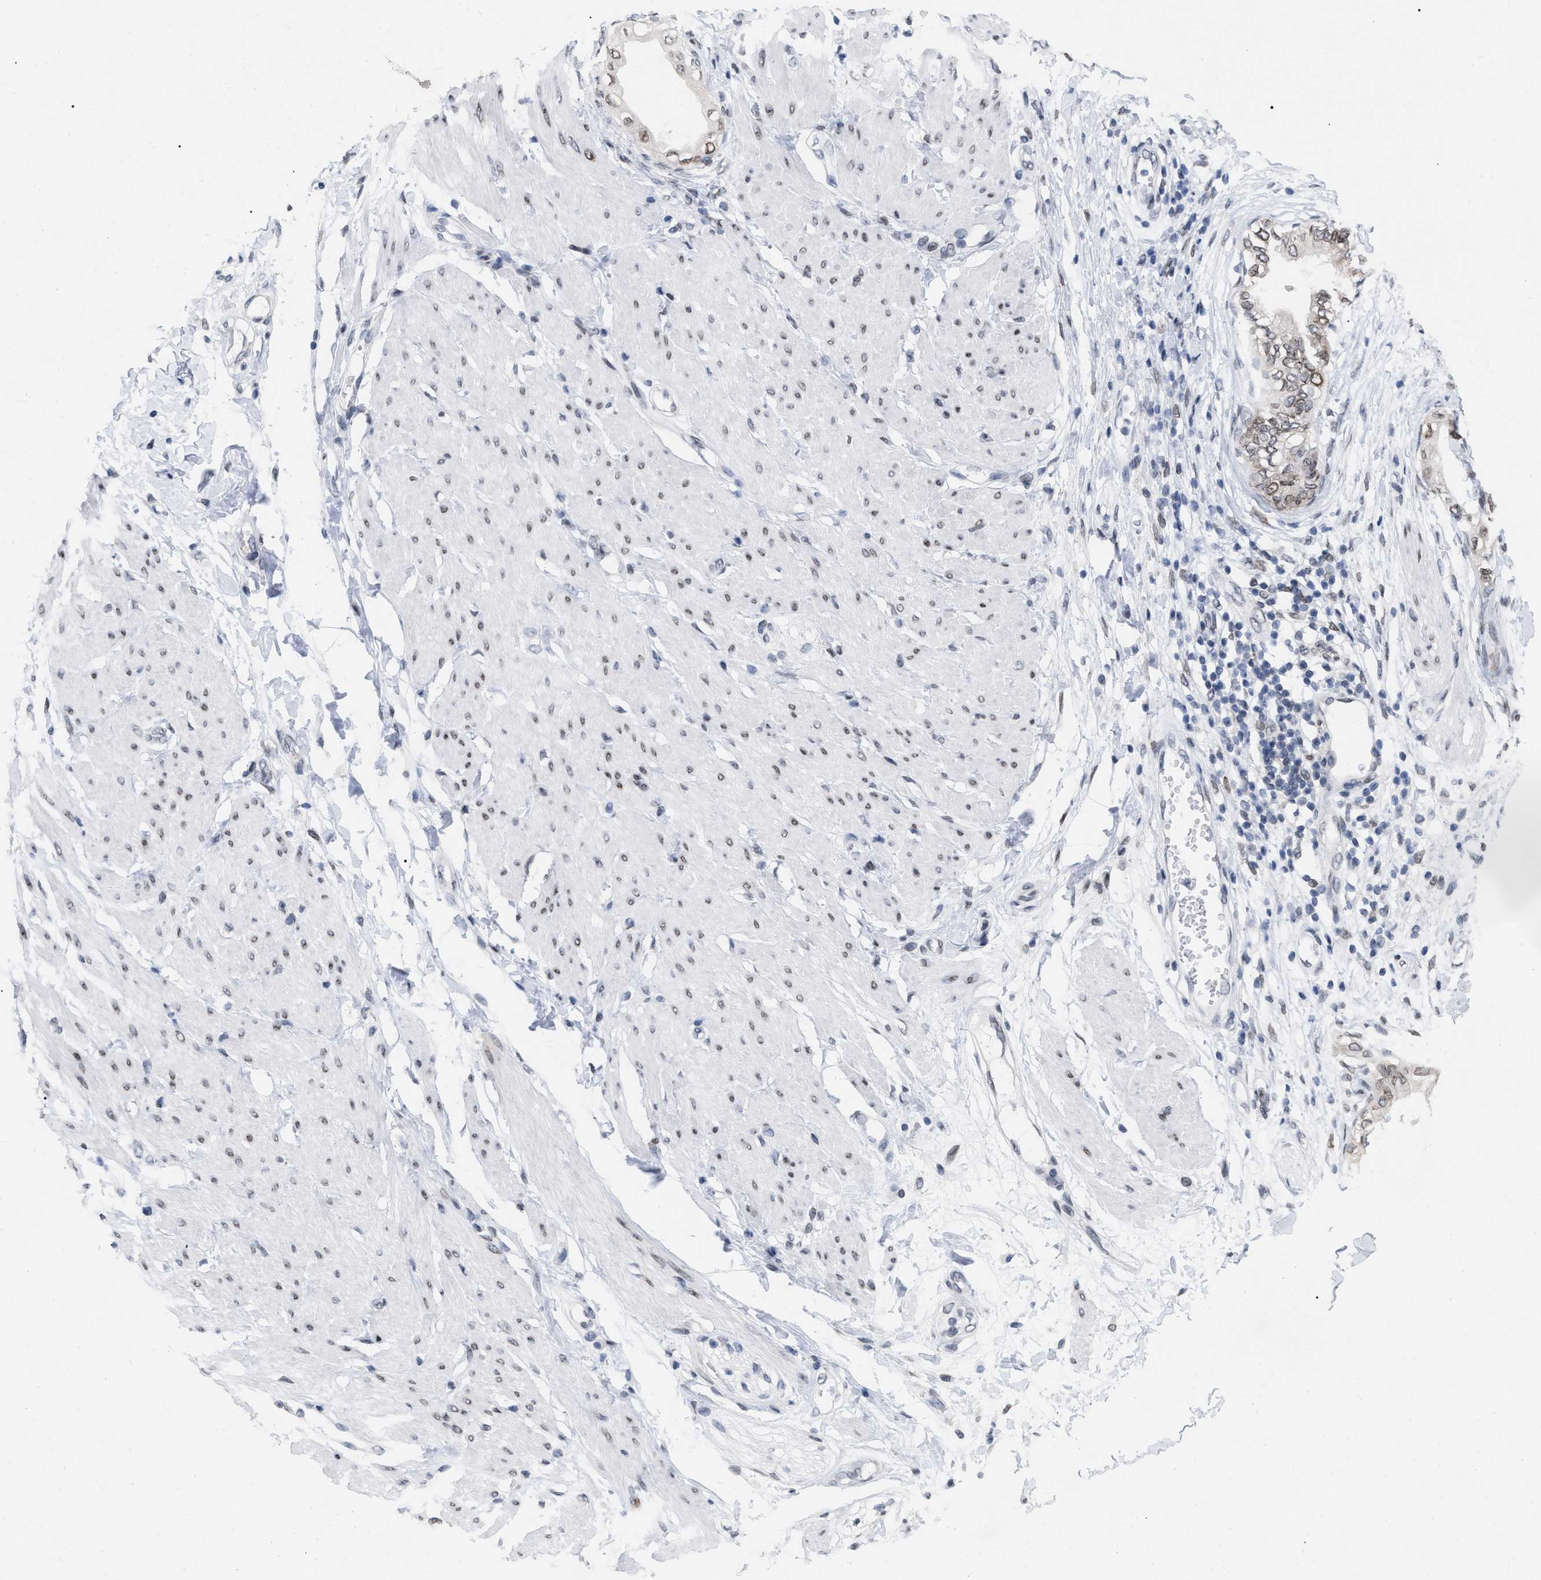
{"staining": {"intensity": "weak", "quantity": "25%-75%", "location": "cytoplasmic/membranous,nuclear"}, "tissue": "pancreatic cancer", "cell_type": "Tumor cells", "image_type": "cancer", "snomed": [{"axis": "morphology", "description": "Normal tissue, NOS"}, {"axis": "morphology", "description": "Adenocarcinoma, NOS"}, {"axis": "topography", "description": "Pancreas"}, {"axis": "topography", "description": "Duodenum"}], "caption": "Tumor cells show low levels of weak cytoplasmic/membranous and nuclear staining in about 25%-75% of cells in human pancreatic cancer. (IHC, brightfield microscopy, high magnification).", "gene": "TPR", "patient": {"sex": "female", "age": 60}}